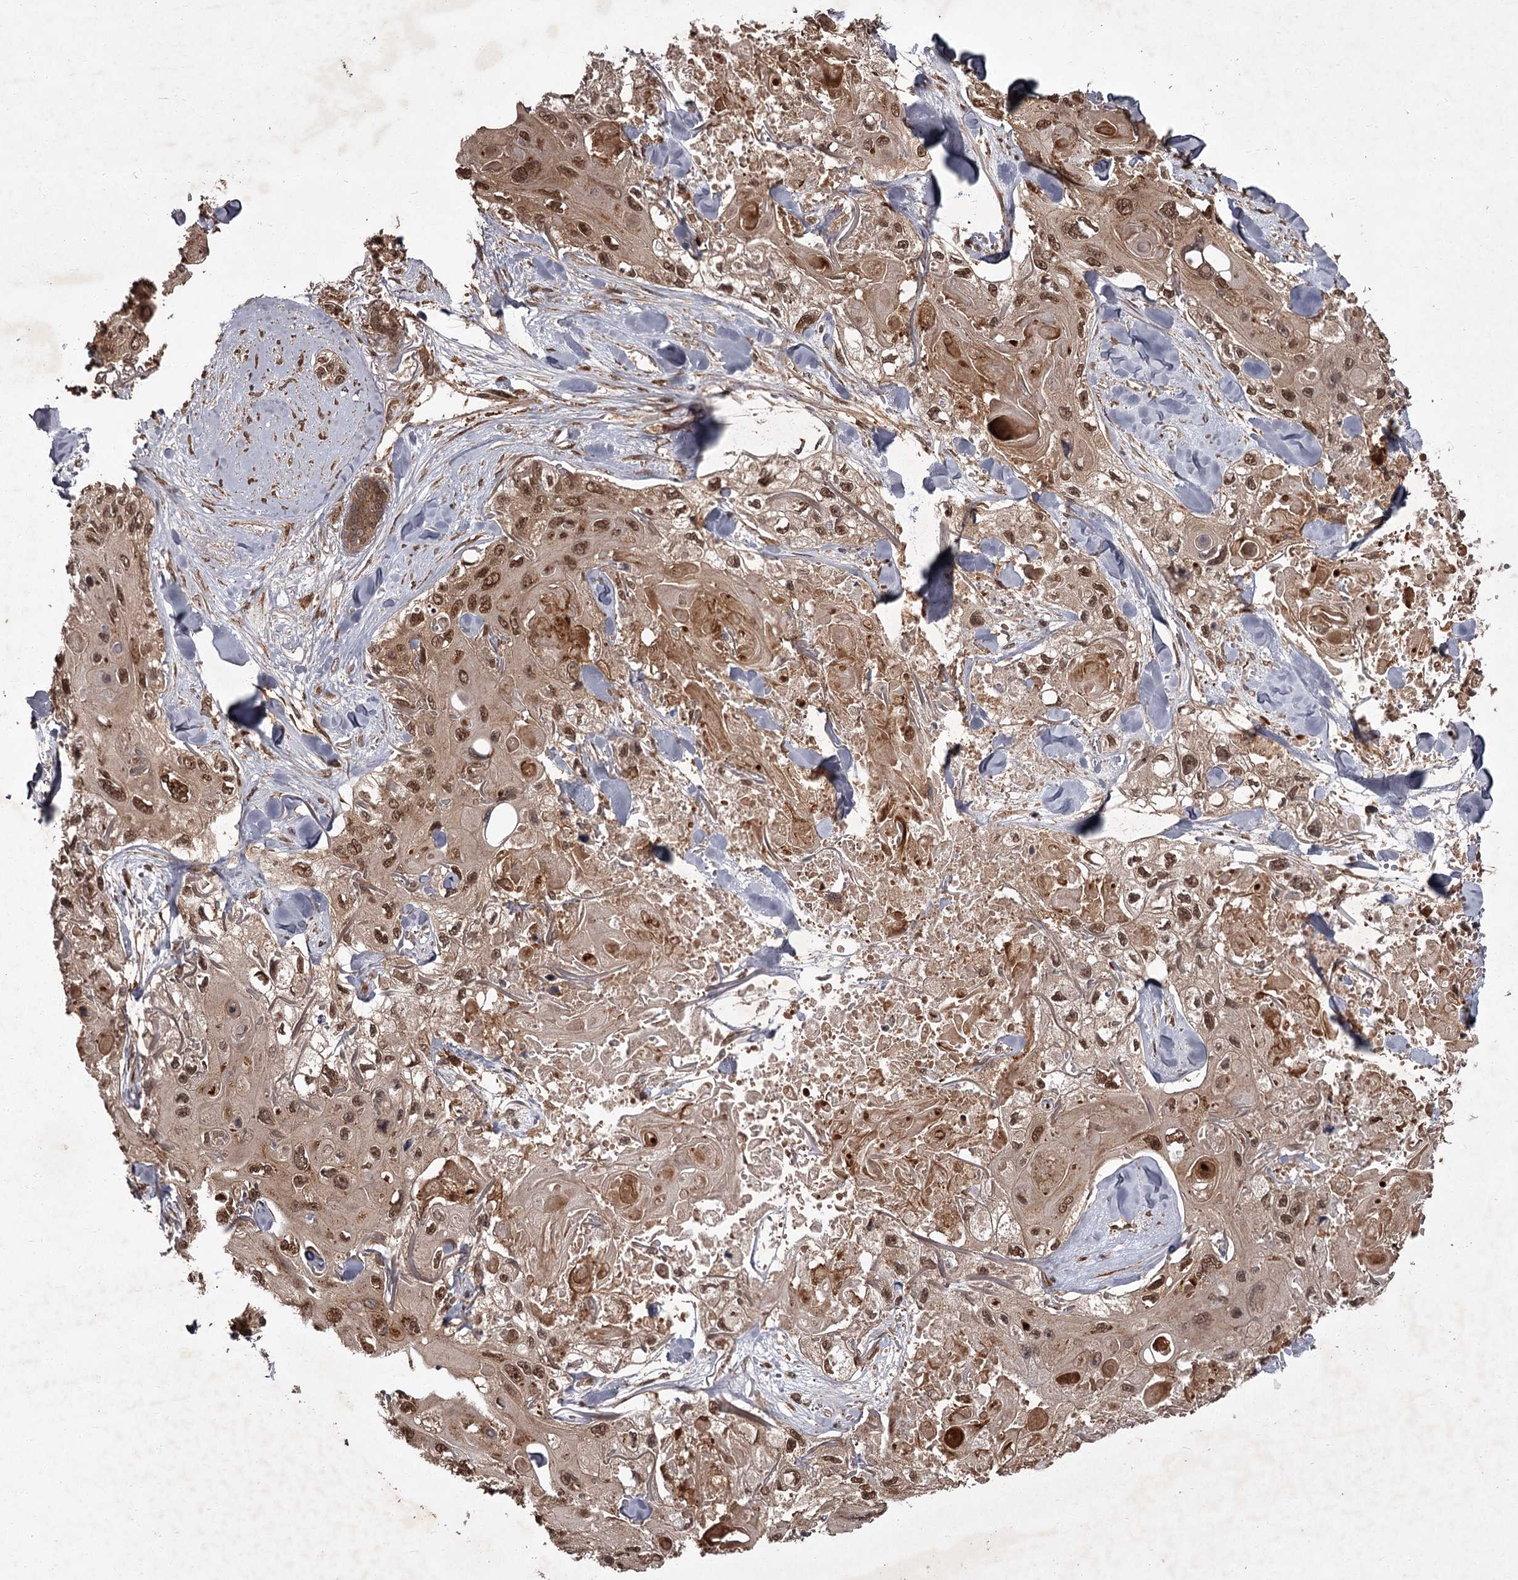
{"staining": {"intensity": "moderate", "quantity": ">75%", "location": "cytoplasmic/membranous,nuclear"}, "tissue": "skin cancer", "cell_type": "Tumor cells", "image_type": "cancer", "snomed": [{"axis": "morphology", "description": "Normal tissue, NOS"}, {"axis": "morphology", "description": "Squamous cell carcinoma, NOS"}, {"axis": "topography", "description": "Skin"}], "caption": "An image of skin squamous cell carcinoma stained for a protein shows moderate cytoplasmic/membranous and nuclear brown staining in tumor cells.", "gene": "TBC1D23", "patient": {"sex": "male", "age": 72}}